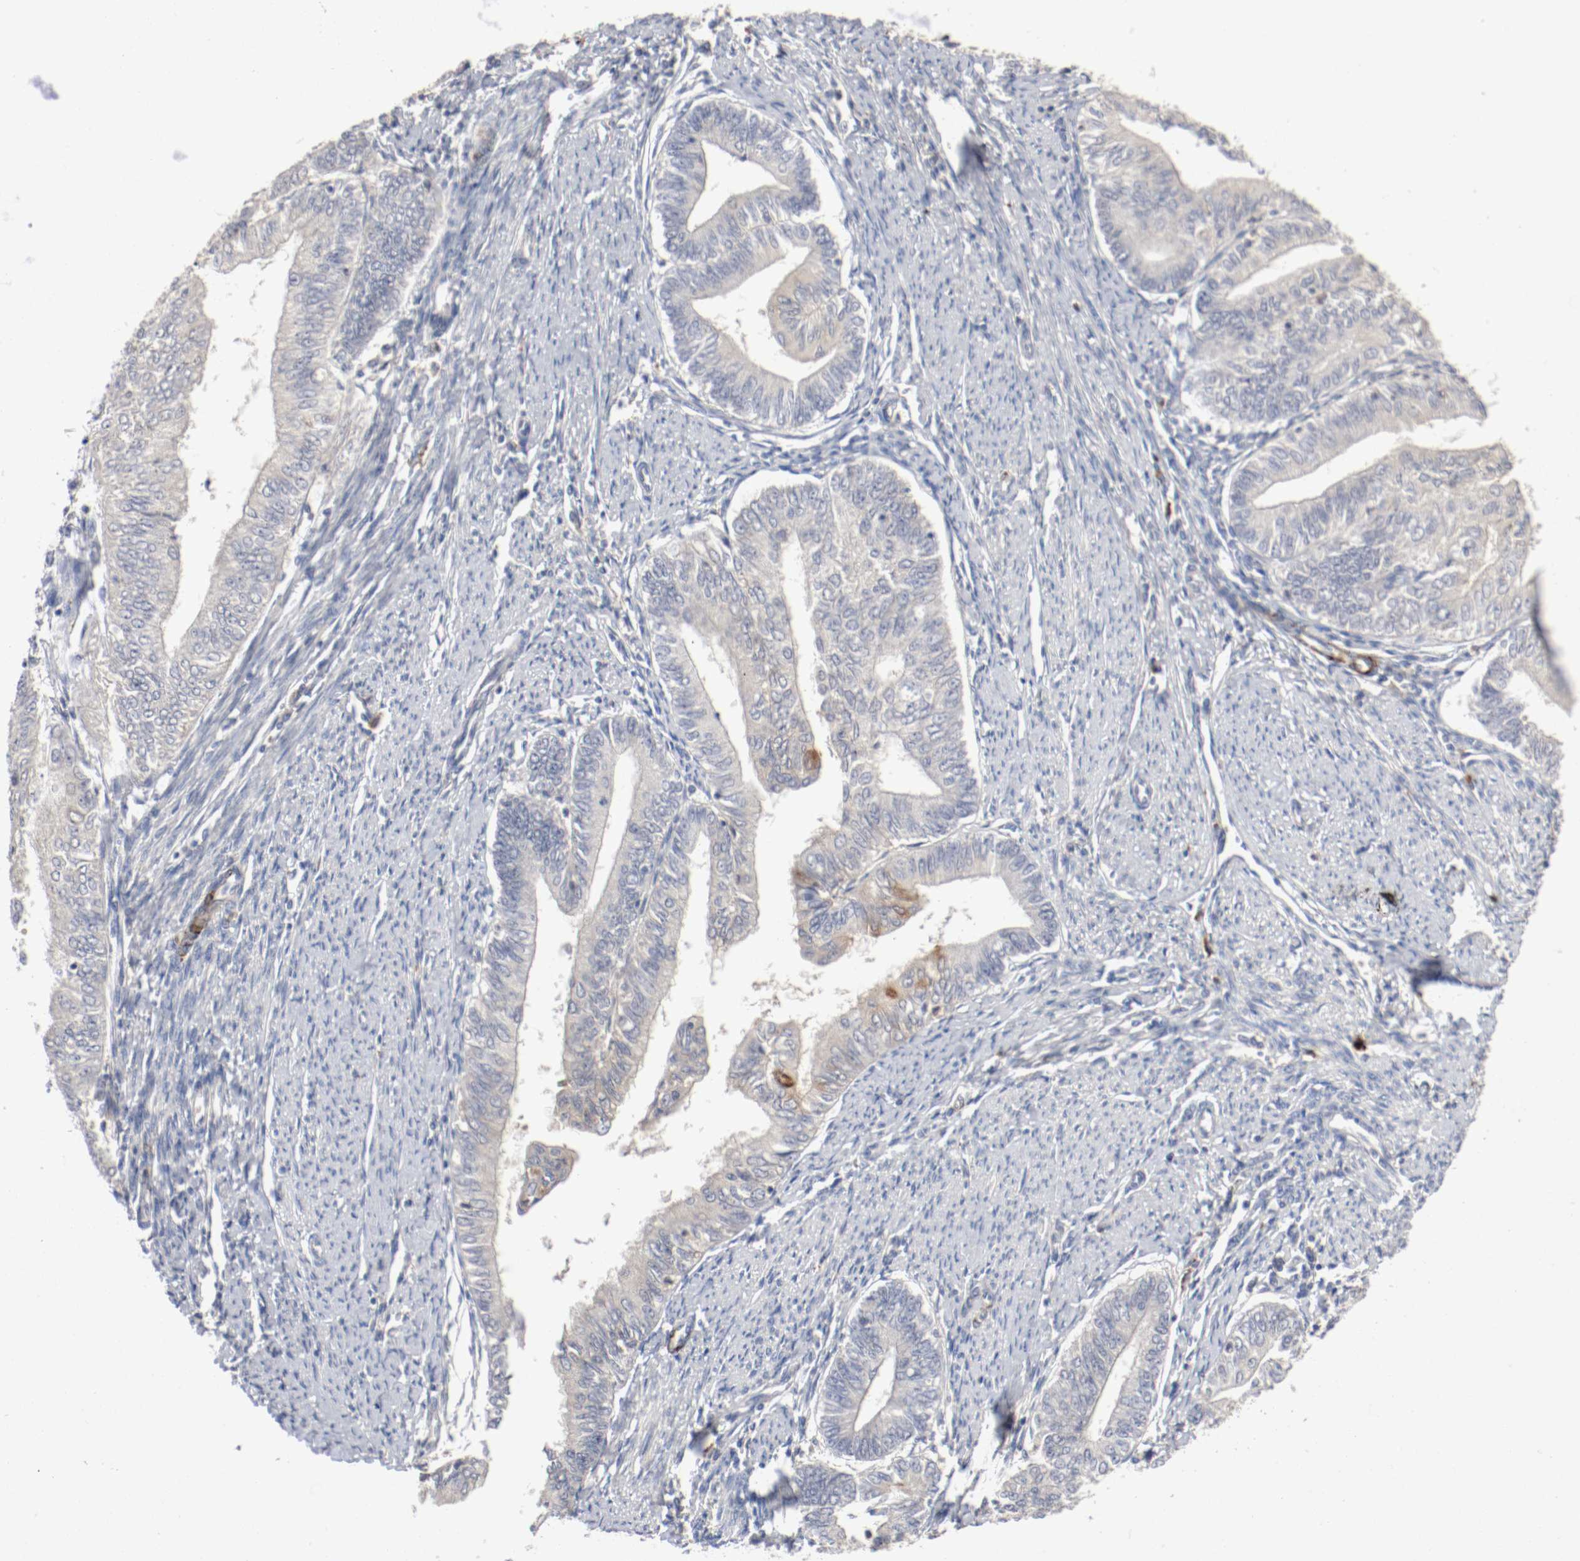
{"staining": {"intensity": "weak", "quantity": "25%-75%", "location": "cytoplasmic/membranous"}, "tissue": "endometrial cancer", "cell_type": "Tumor cells", "image_type": "cancer", "snomed": [{"axis": "morphology", "description": "Adenocarcinoma, NOS"}, {"axis": "topography", "description": "Endometrium"}], "caption": "A photomicrograph showing weak cytoplasmic/membranous expression in about 25%-75% of tumor cells in endometrial cancer (adenocarcinoma), as visualized by brown immunohistochemical staining.", "gene": "REN", "patient": {"sex": "female", "age": 66}}